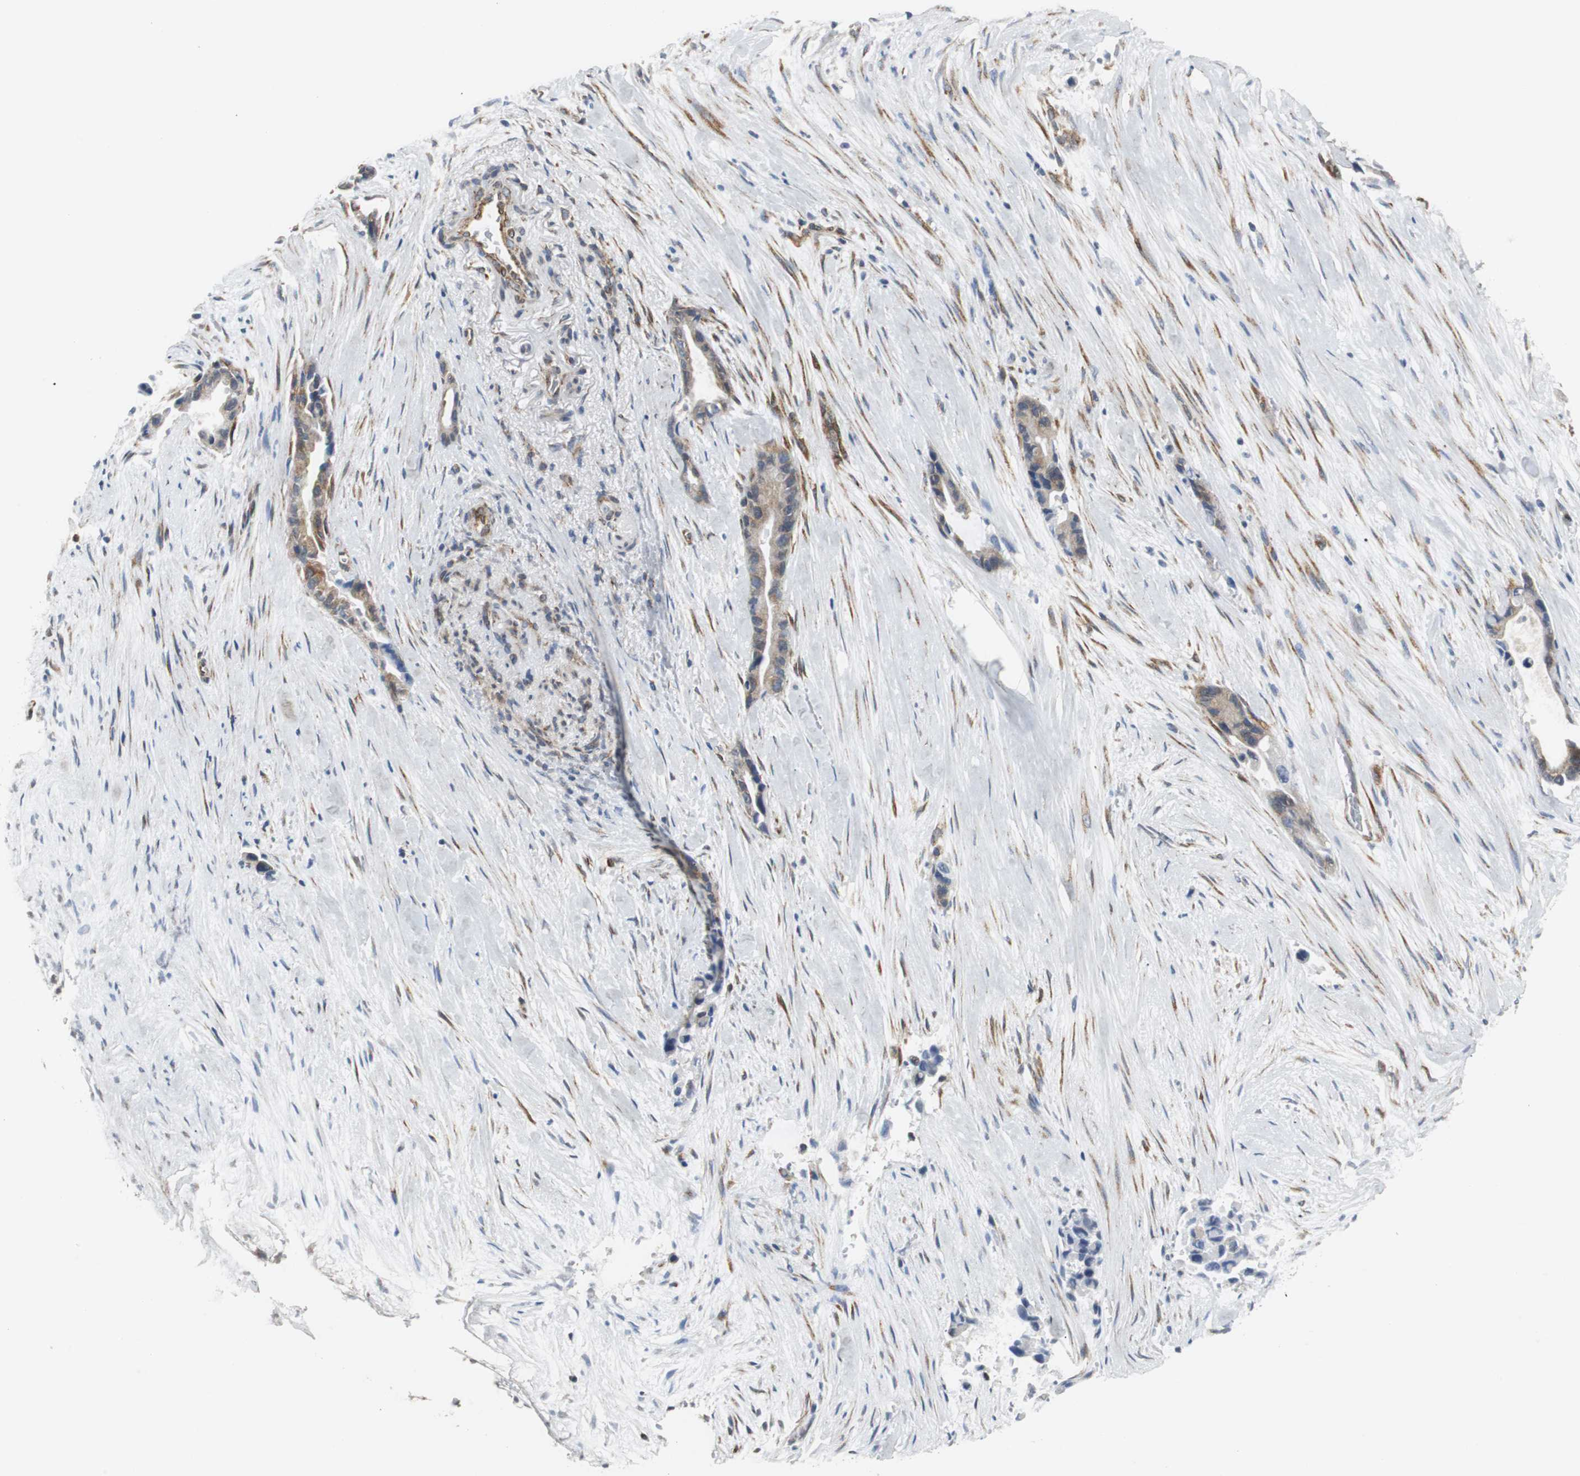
{"staining": {"intensity": "weak", "quantity": ">75%", "location": "cytoplasmic/membranous"}, "tissue": "liver cancer", "cell_type": "Tumor cells", "image_type": "cancer", "snomed": [{"axis": "morphology", "description": "Cholangiocarcinoma"}, {"axis": "topography", "description": "Liver"}], "caption": "A micrograph of human liver cancer stained for a protein displays weak cytoplasmic/membranous brown staining in tumor cells.", "gene": "ISCU", "patient": {"sex": "female", "age": 55}}